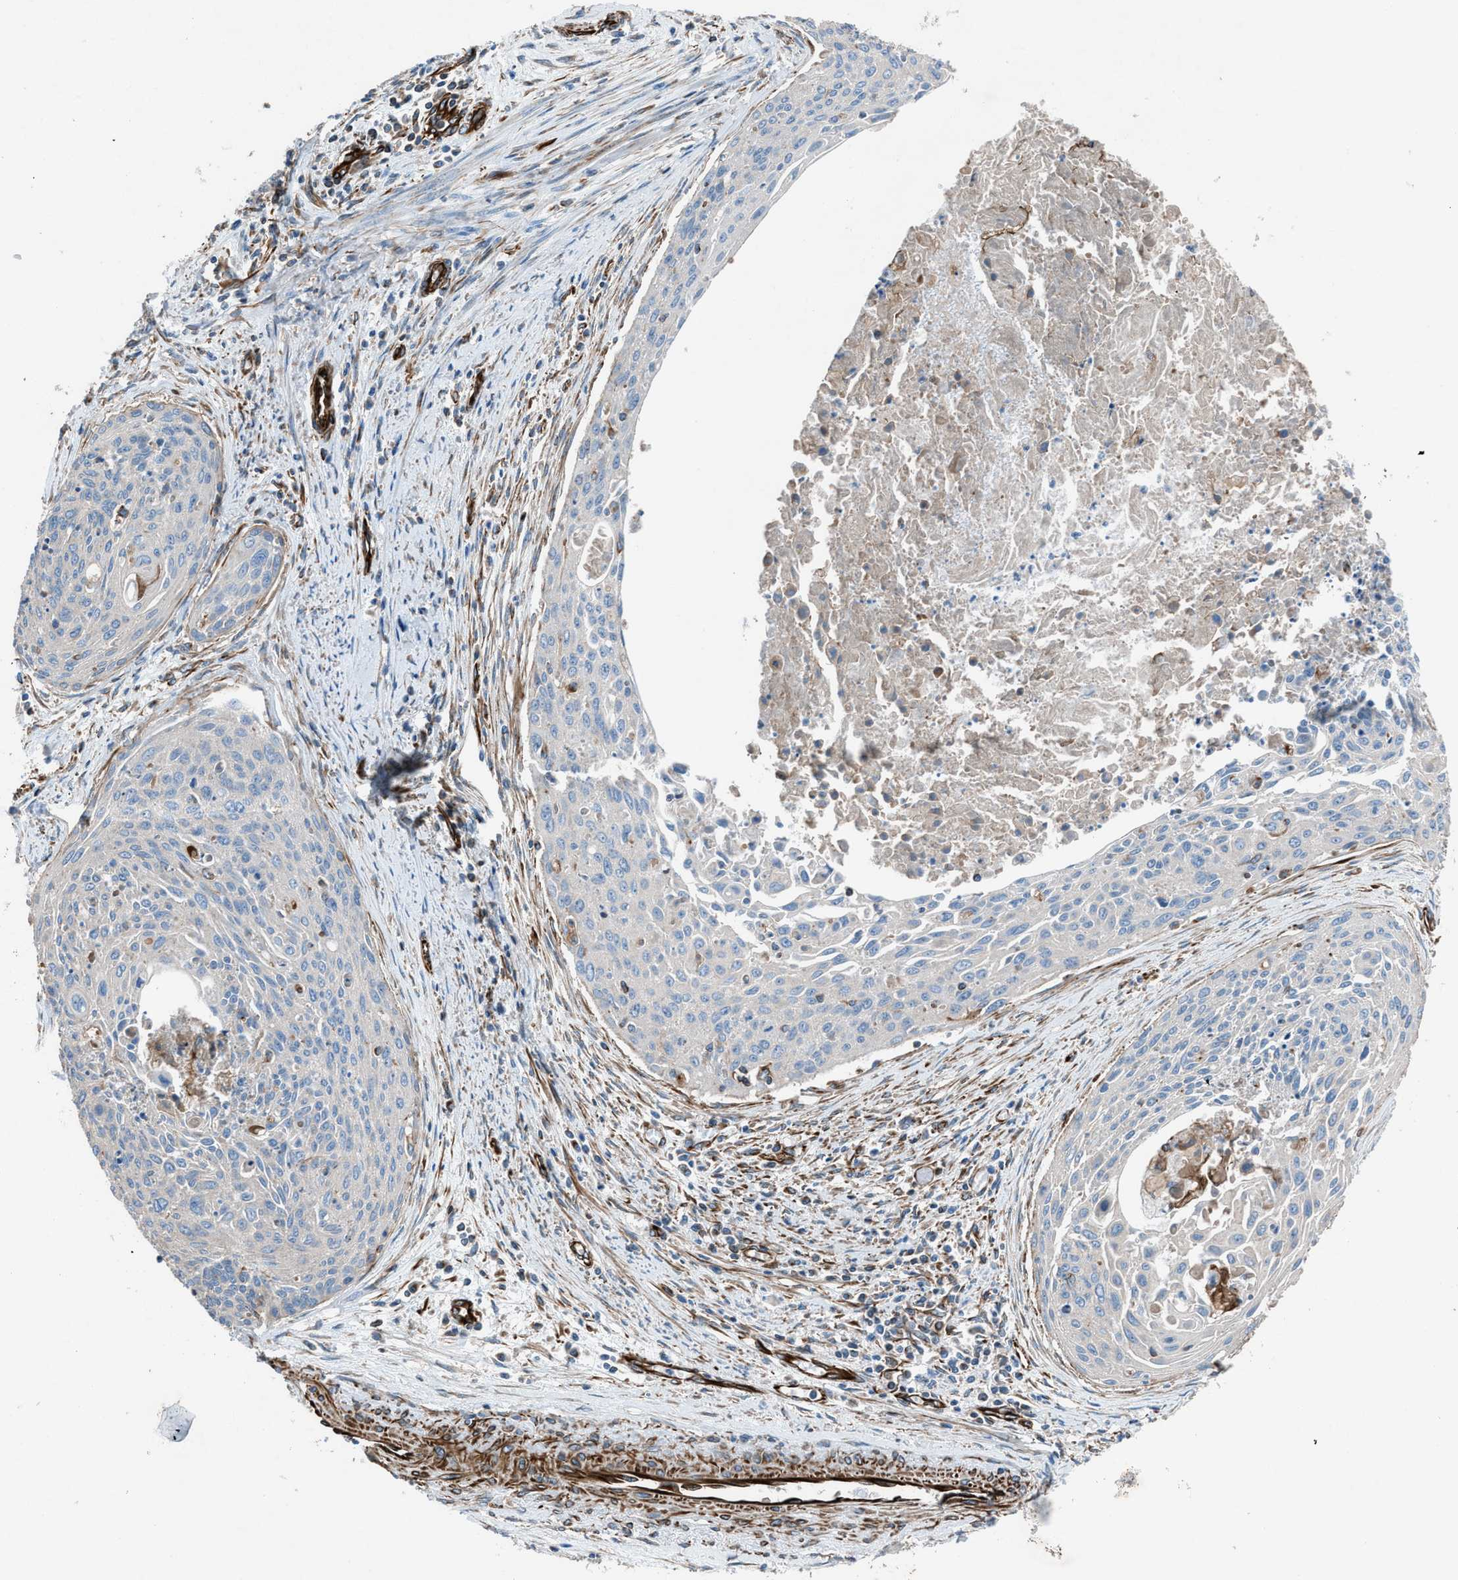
{"staining": {"intensity": "weak", "quantity": "<25%", "location": "cytoplasmic/membranous"}, "tissue": "cervical cancer", "cell_type": "Tumor cells", "image_type": "cancer", "snomed": [{"axis": "morphology", "description": "Squamous cell carcinoma, NOS"}, {"axis": "topography", "description": "Cervix"}], "caption": "Immunohistochemistry image of cervical cancer stained for a protein (brown), which displays no staining in tumor cells.", "gene": "CABP7", "patient": {"sex": "female", "age": 55}}